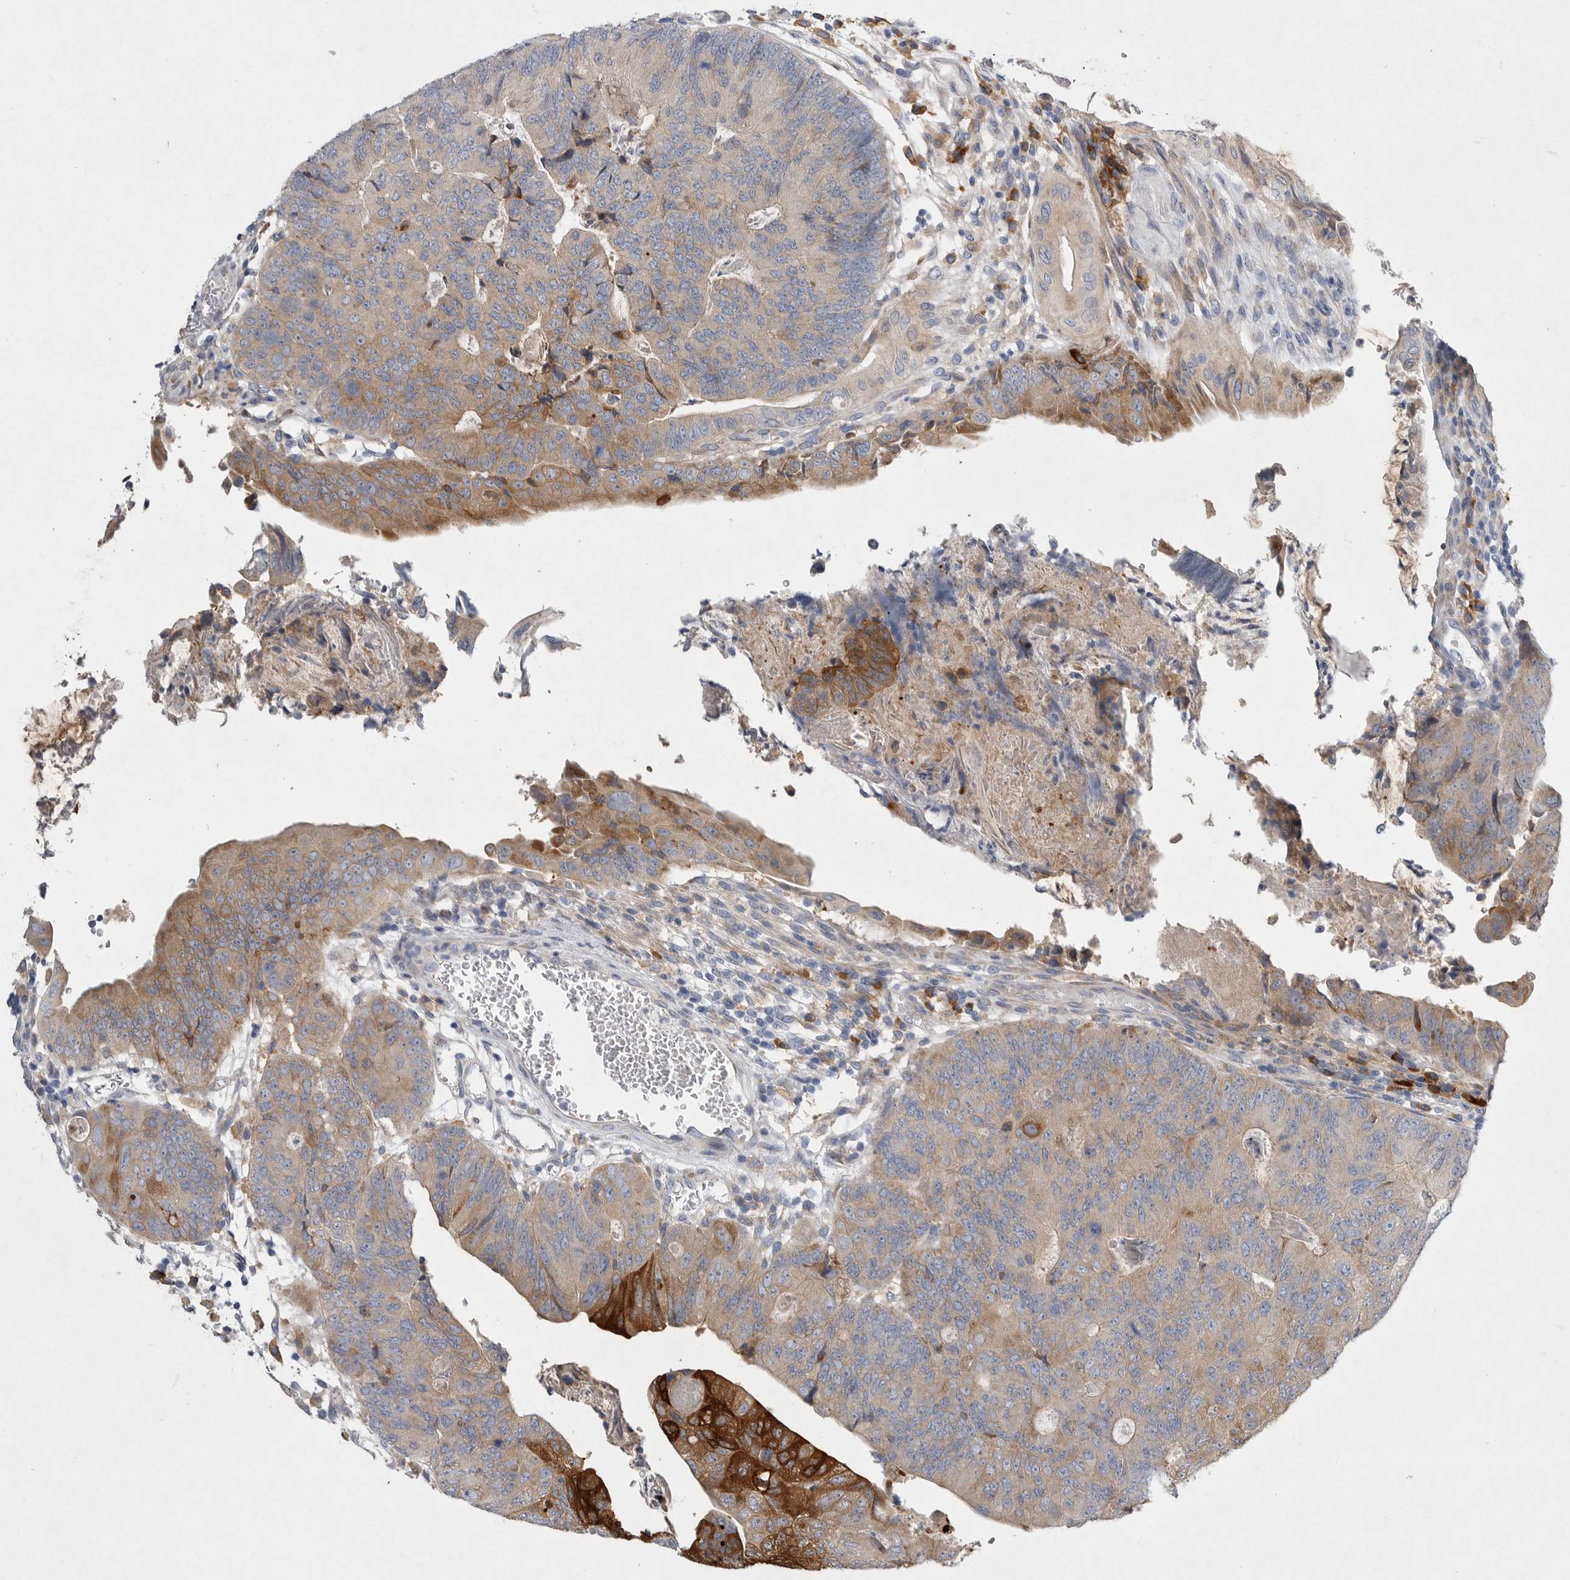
{"staining": {"intensity": "strong", "quantity": "25%-75%", "location": "cytoplasmic/membranous"}, "tissue": "colorectal cancer", "cell_type": "Tumor cells", "image_type": "cancer", "snomed": [{"axis": "morphology", "description": "Adenocarcinoma, NOS"}, {"axis": "topography", "description": "Colon"}], "caption": "The histopathology image demonstrates a brown stain indicating the presence of a protein in the cytoplasmic/membranous of tumor cells in colorectal cancer.", "gene": "EDEM3", "patient": {"sex": "female", "age": 67}}